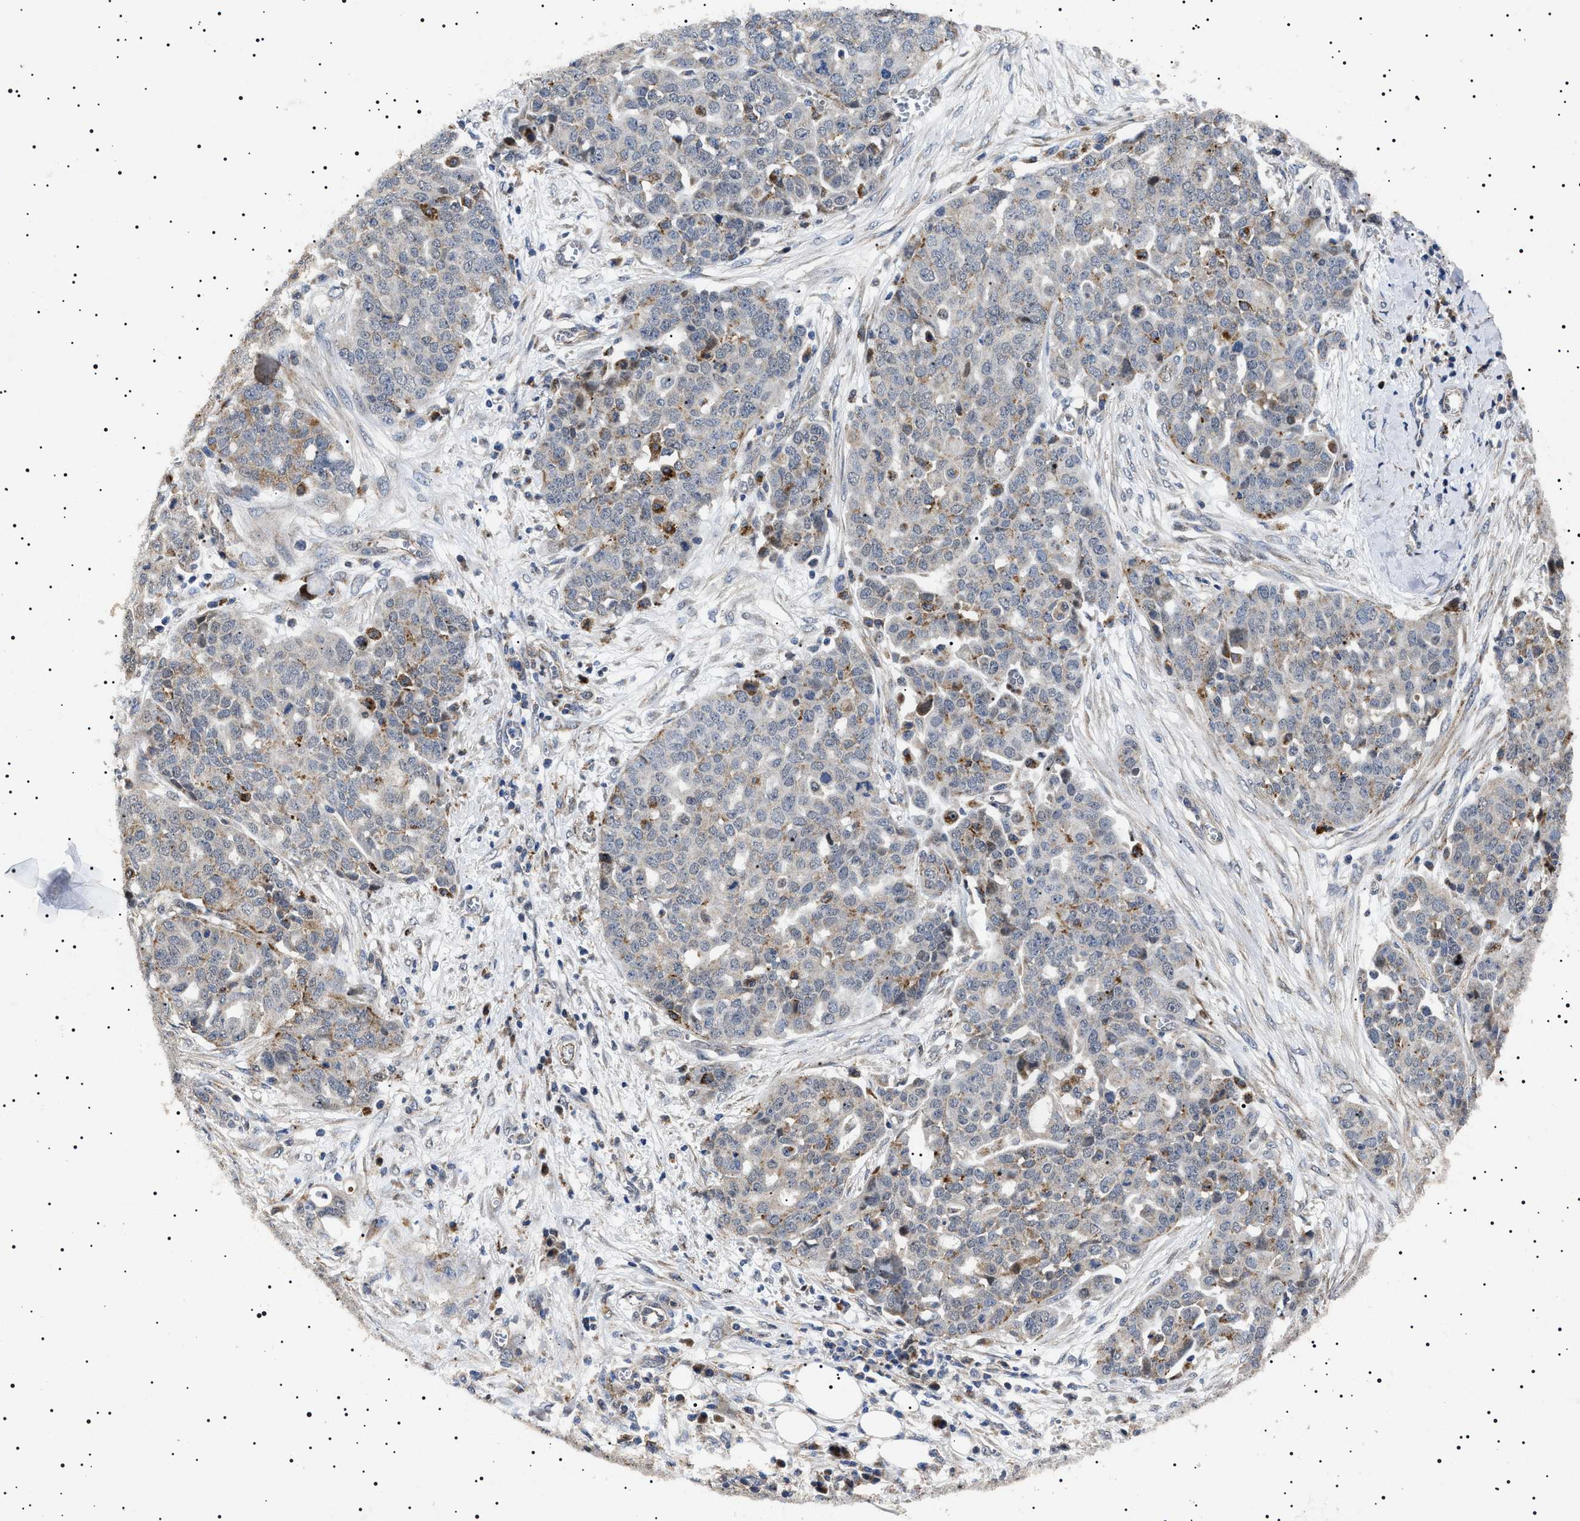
{"staining": {"intensity": "moderate", "quantity": "<25%", "location": "cytoplasmic/membranous"}, "tissue": "ovarian cancer", "cell_type": "Tumor cells", "image_type": "cancer", "snomed": [{"axis": "morphology", "description": "Cystadenocarcinoma, serous, NOS"}, {"axis": "topography", "description": "Soft tissue"}, {"axis": "topography", "description": "Ovary"}], "caption": "A brown stain labels moderate cytoplasmic/membranous positivity of a protein in human ovarian cancer tumor cells.", "gene": "RAB34", "patient": {"sex": "female", "age": 57}}